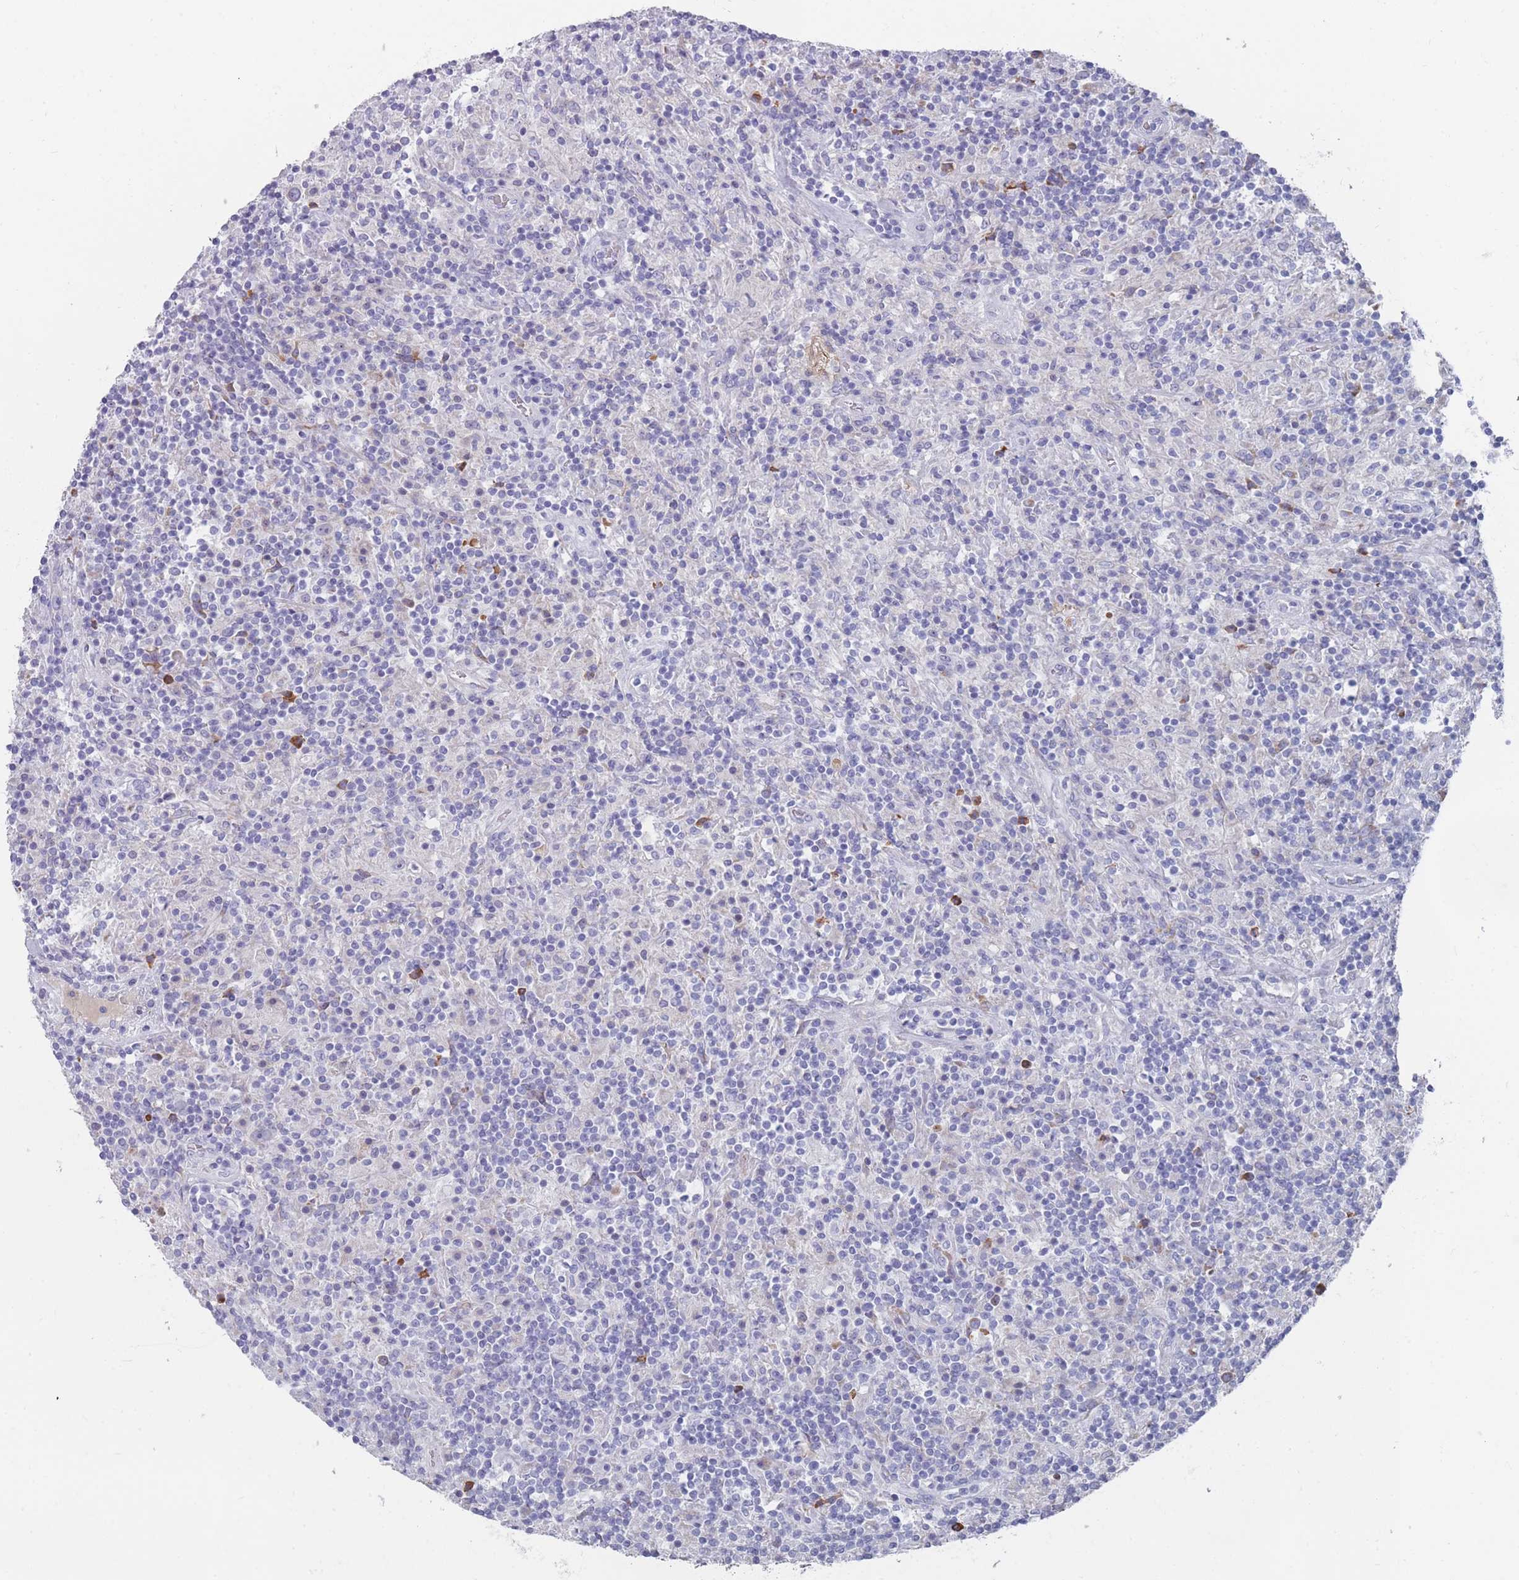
{"staining": {"intensity": "negative", "quantity": "none", "location": "none"}, "tissue": "lymphoma", "cell_type": "Tumor cells", "image_type": "cancer", "snomed": [{"axis": "morphology", "description": "Hodgkin's disease, NOS"}, {"axis": "topography", "description": "Lymph node"}], "caption": "Hodgkin's disease stained for a protein using immunohistochemistry displays no positivity tumor cells.", "gene": "ST8SIA5", "patient": {"sex": "male", "age": 70}}